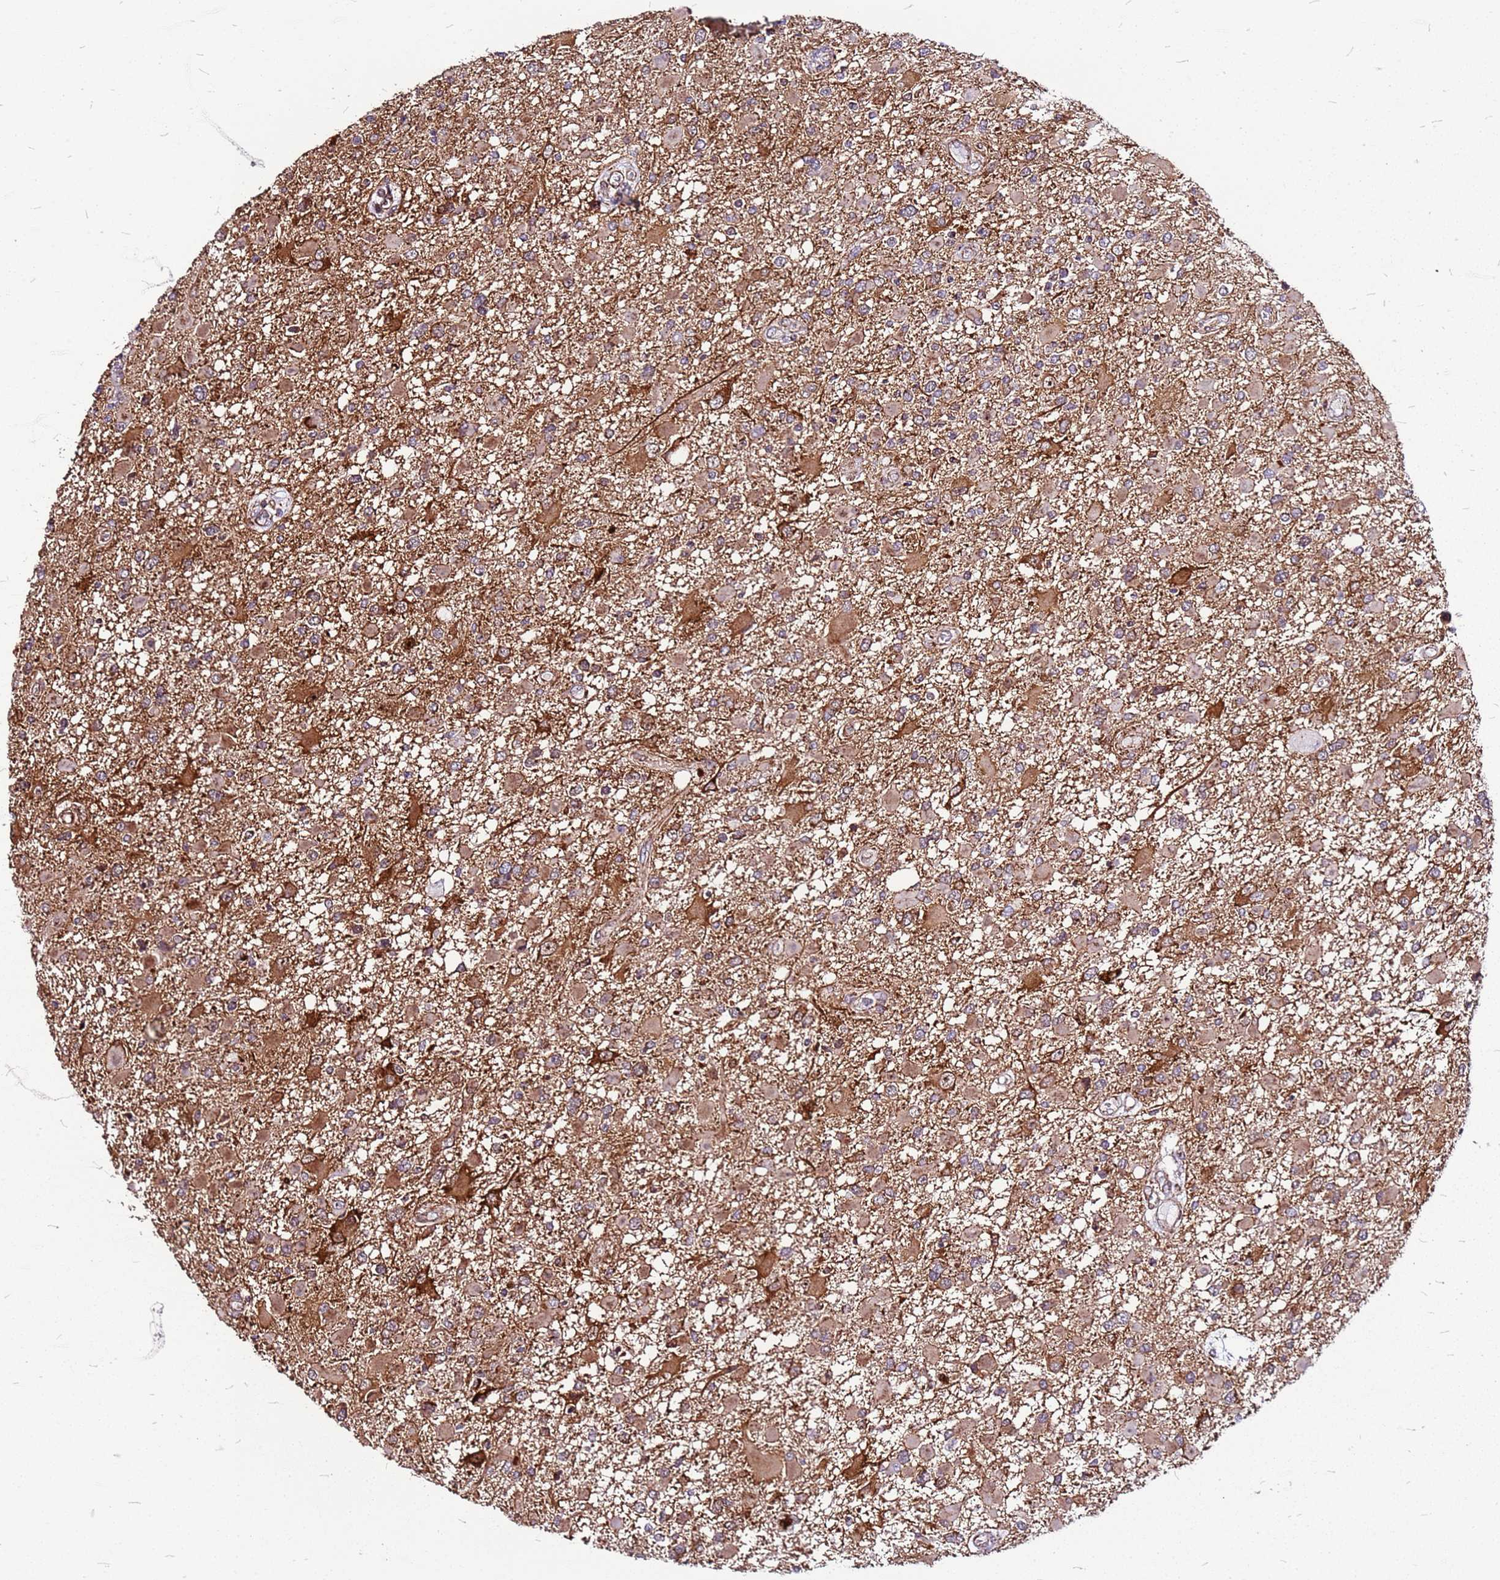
{"staining": {"intensity": "moderate", "quantity": "25%-75%", "location": "cytoplasmic/membranous"}, "tissue": "glioma", "cell_type": "Tumor cells", "image_type": "cancer", "snomed": [{"axis": "morphology", "description": "Glioma, malignant, High grade"}, {"axis": "topography", "description": "Brain"}], "caption": "IHC photomicrograph of high-grade glioma (malignant) stained for a protein (brown), which reveals medium levels of moderate cytoplasmic/membranous positivity in approximately 25%-75% of tumor cells.", "gene": "OR51T1", "patient": {"sex": "male", "age": 53}}